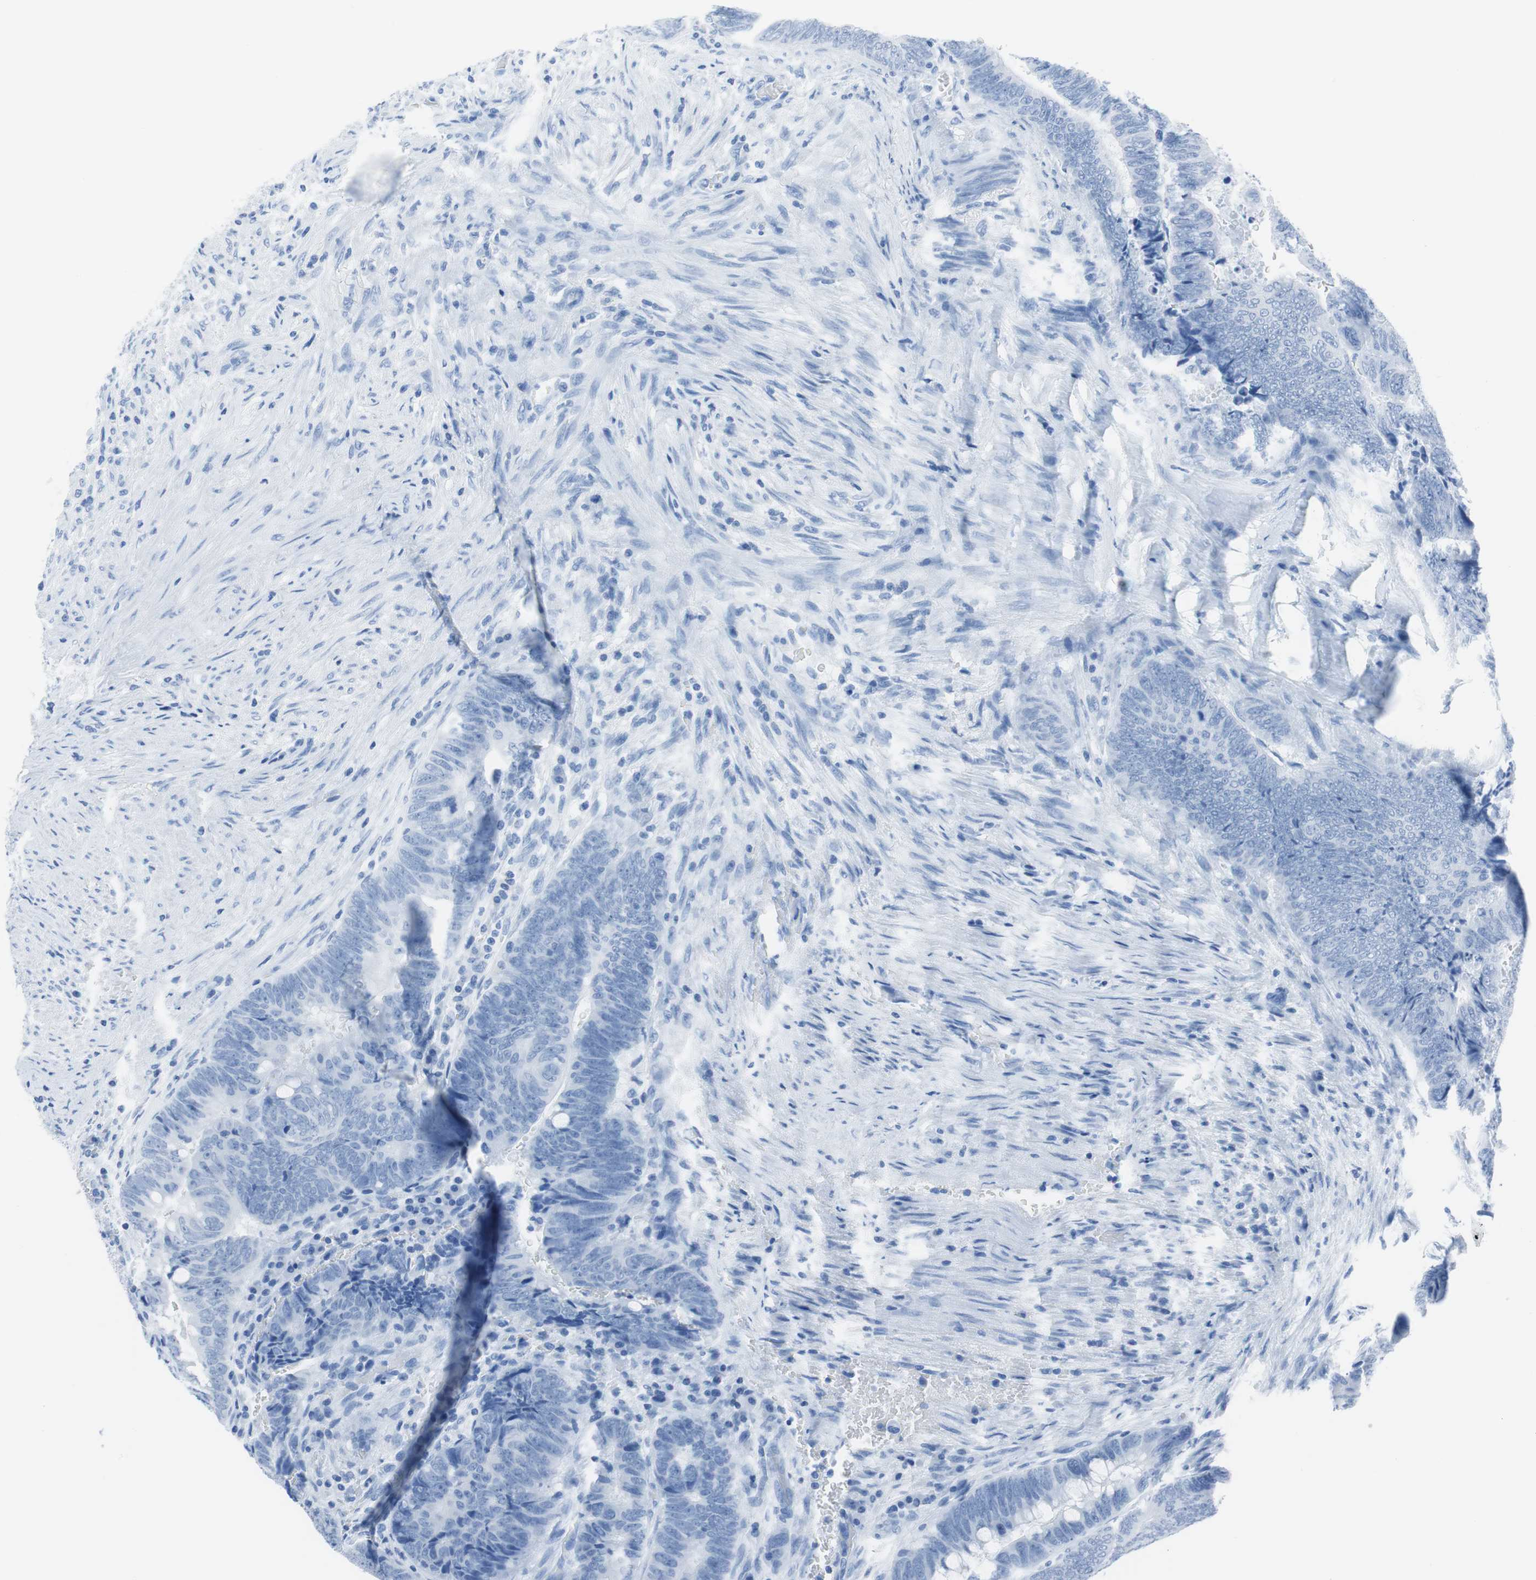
{"staining": {"intensity": "negative", "quantity": "none", "location": "none"}, "tissue": "colorectal cancer", "cell_type": "Tumor cells", "image_type": "cancer", "snomed": [{"axis": "morphology", "description": "Normal tissue, NOS"}, {"axis": "morphology", "description": "Adenocarcinoma, NOS"}, {"axis": "topography", "description": "Rectum"}, {"axis": "topography", "description": "Peripheral nerve tissue"}], "caption": "High magnification brightfield microscopy of colorectal adenocarcinoma stained with DAB (3,3'-diaminobenzidine) (brown) and counterstained with hematoxylin (blue): tumor cells show no significant staining. (Brightfield microscopy of DAB (3,3'-diaminobenzidine) IHC at high magnification).", "gene": "NFATC2", "patient": {"sex": "male", "age": 92}}